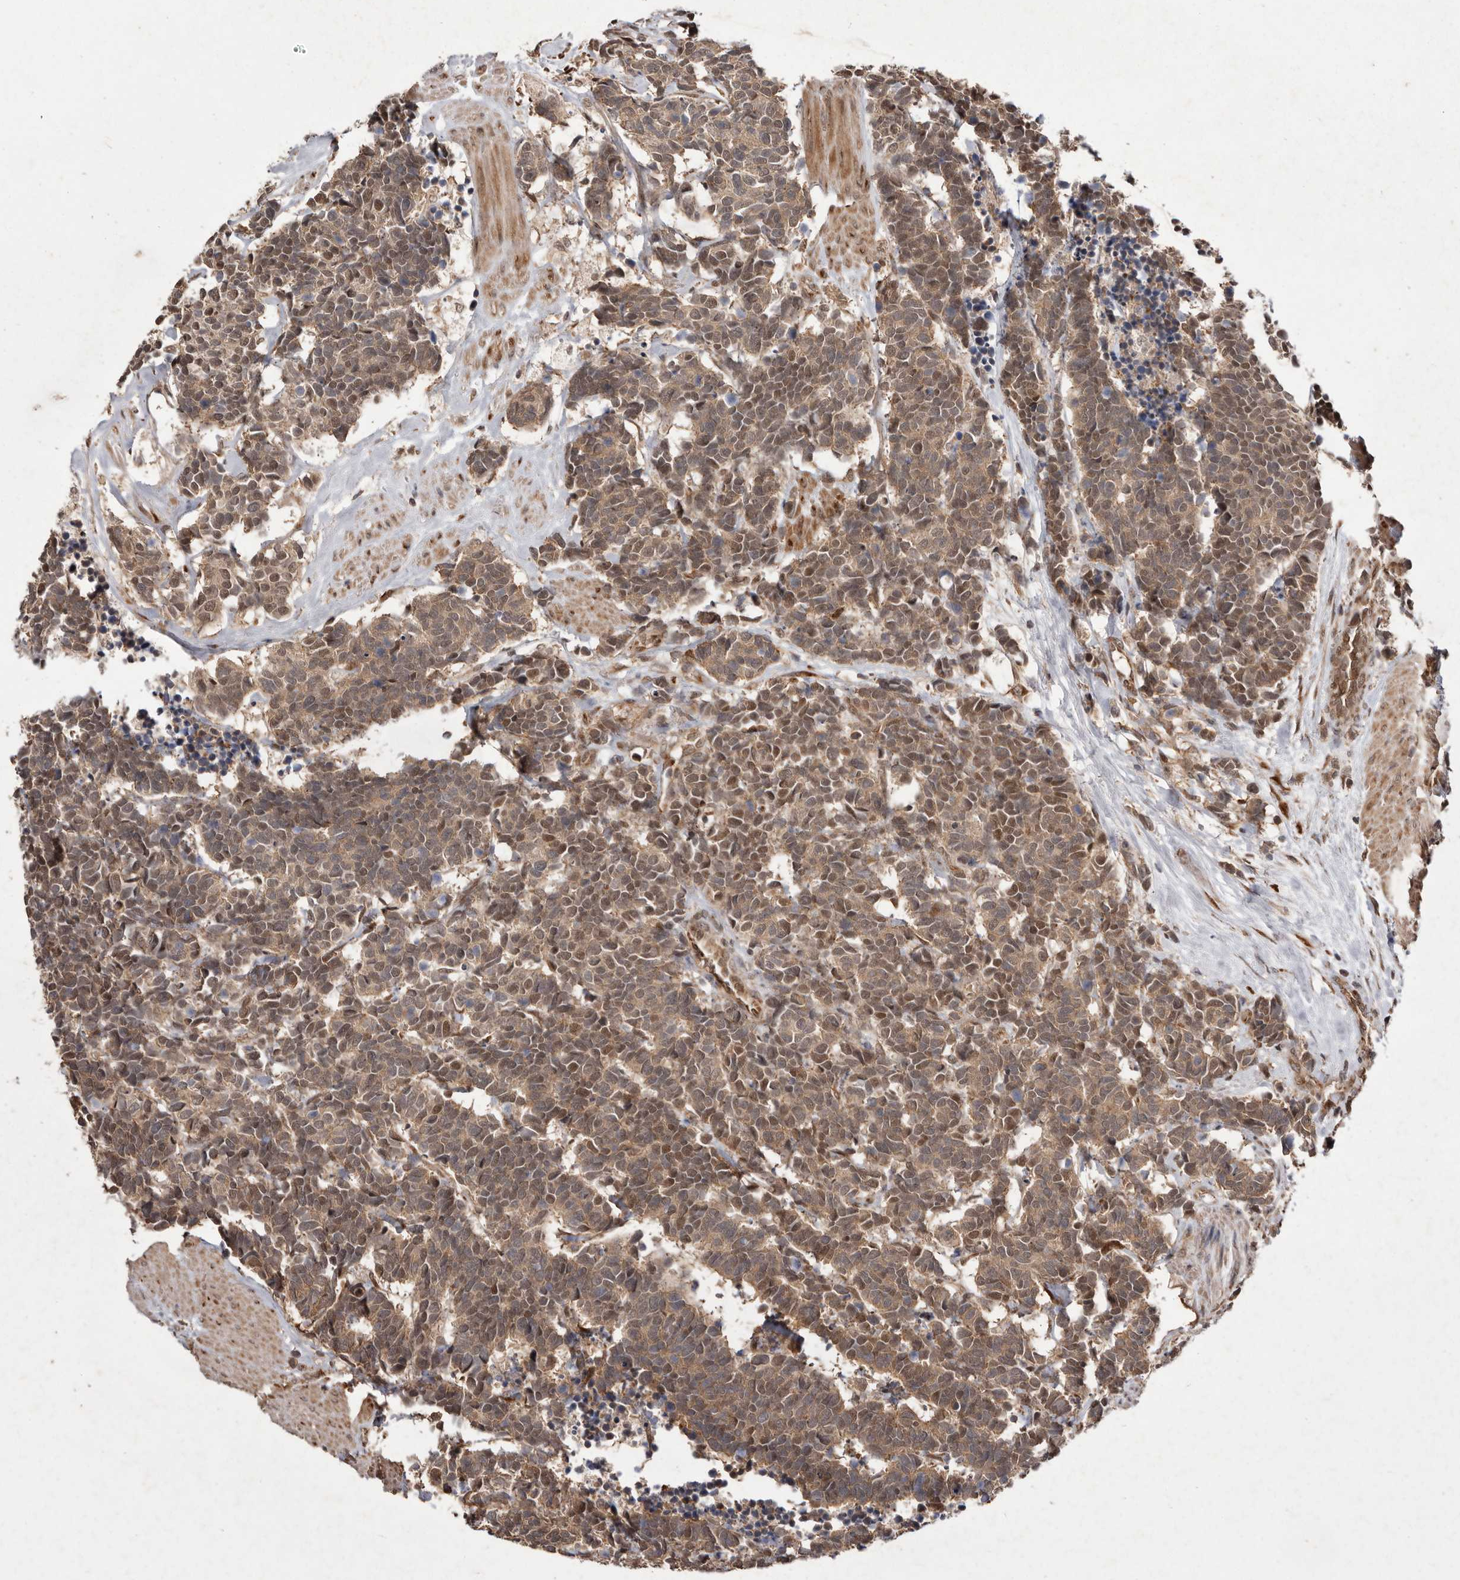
{"staining": {"intensity": "moderate", "quantity": ">75%", "location": "cytoplasmic/membranous,nuclear"}, "tissue": "carcinoid", "cell_type": "Tumor cells", "image_type": "cancer", "snomed": [{"axis": "morphology", "description": "Carcinoma, NOS"}, {"axis": "morphology", "description": "Carcinoid, malignant, NOS"}, {"axis": "topography", "description": "Urinary bladder"}], "caption": "An image showing moderate cytoplasmic/membranous and nuclear staining in approximately >75% of tumor cells in malignant carcinoid, as visualized by brown immunohistochemical staining.", "gene": "LRGUK", "patient": {"sex": "male", "age": 57}}